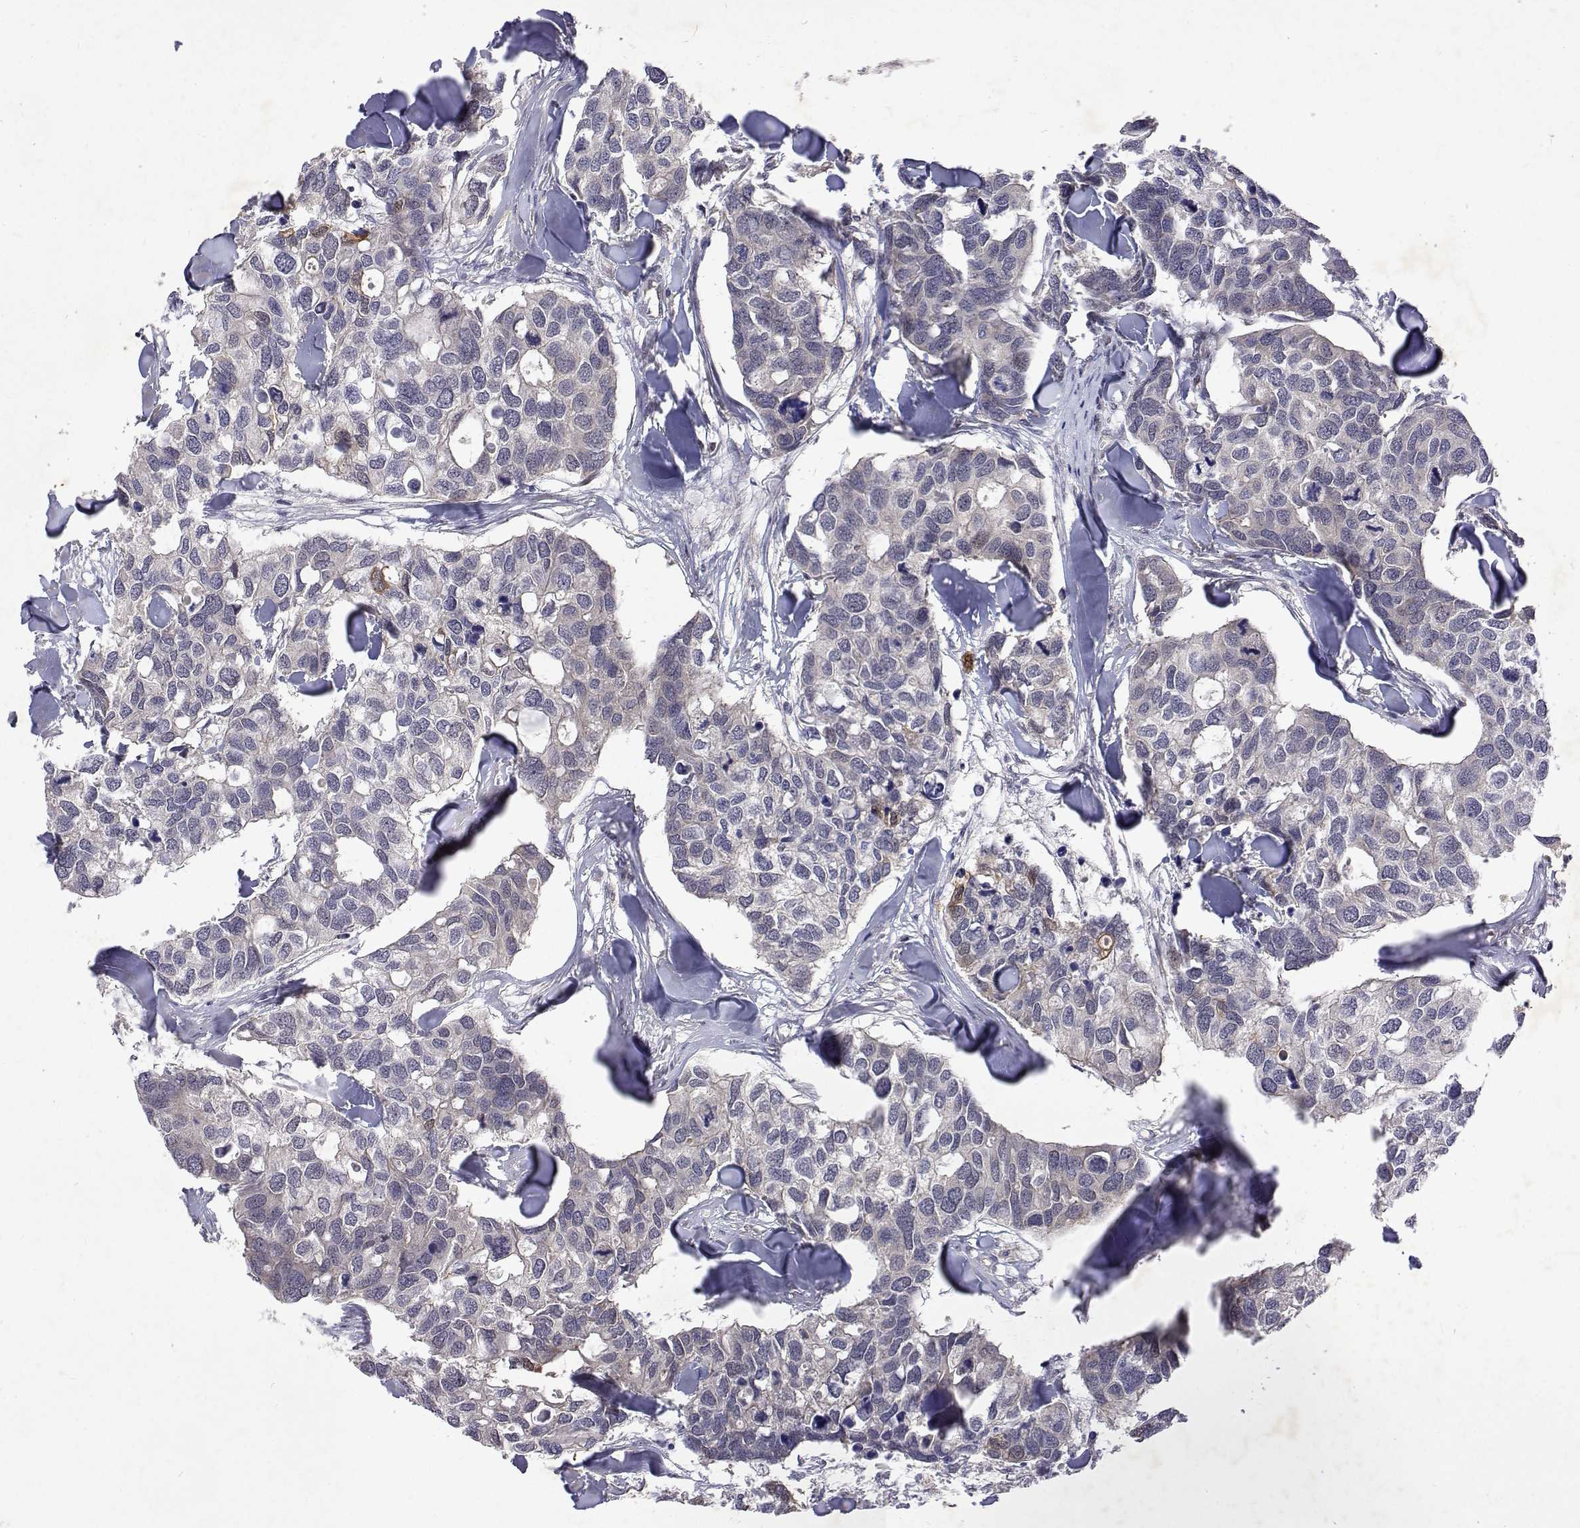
{"staining": {"intensity": "negative", "quantity": "none", "location": "none"}, "tissue": "breast cancer", "cell_type": "Tumor cells", "image_type": "cancer", "snomed": [{"axis": "morphology", "description": "Duct carcinoma"}, {"axis": "topography", "description": "Breast"}], "caption": "Tumor cells are negative for brown protein staining in breast cancer (invasive ductal carcinoma).", "gene": "ALKBH8", "patient": {"sex": "female", "age": 83}}